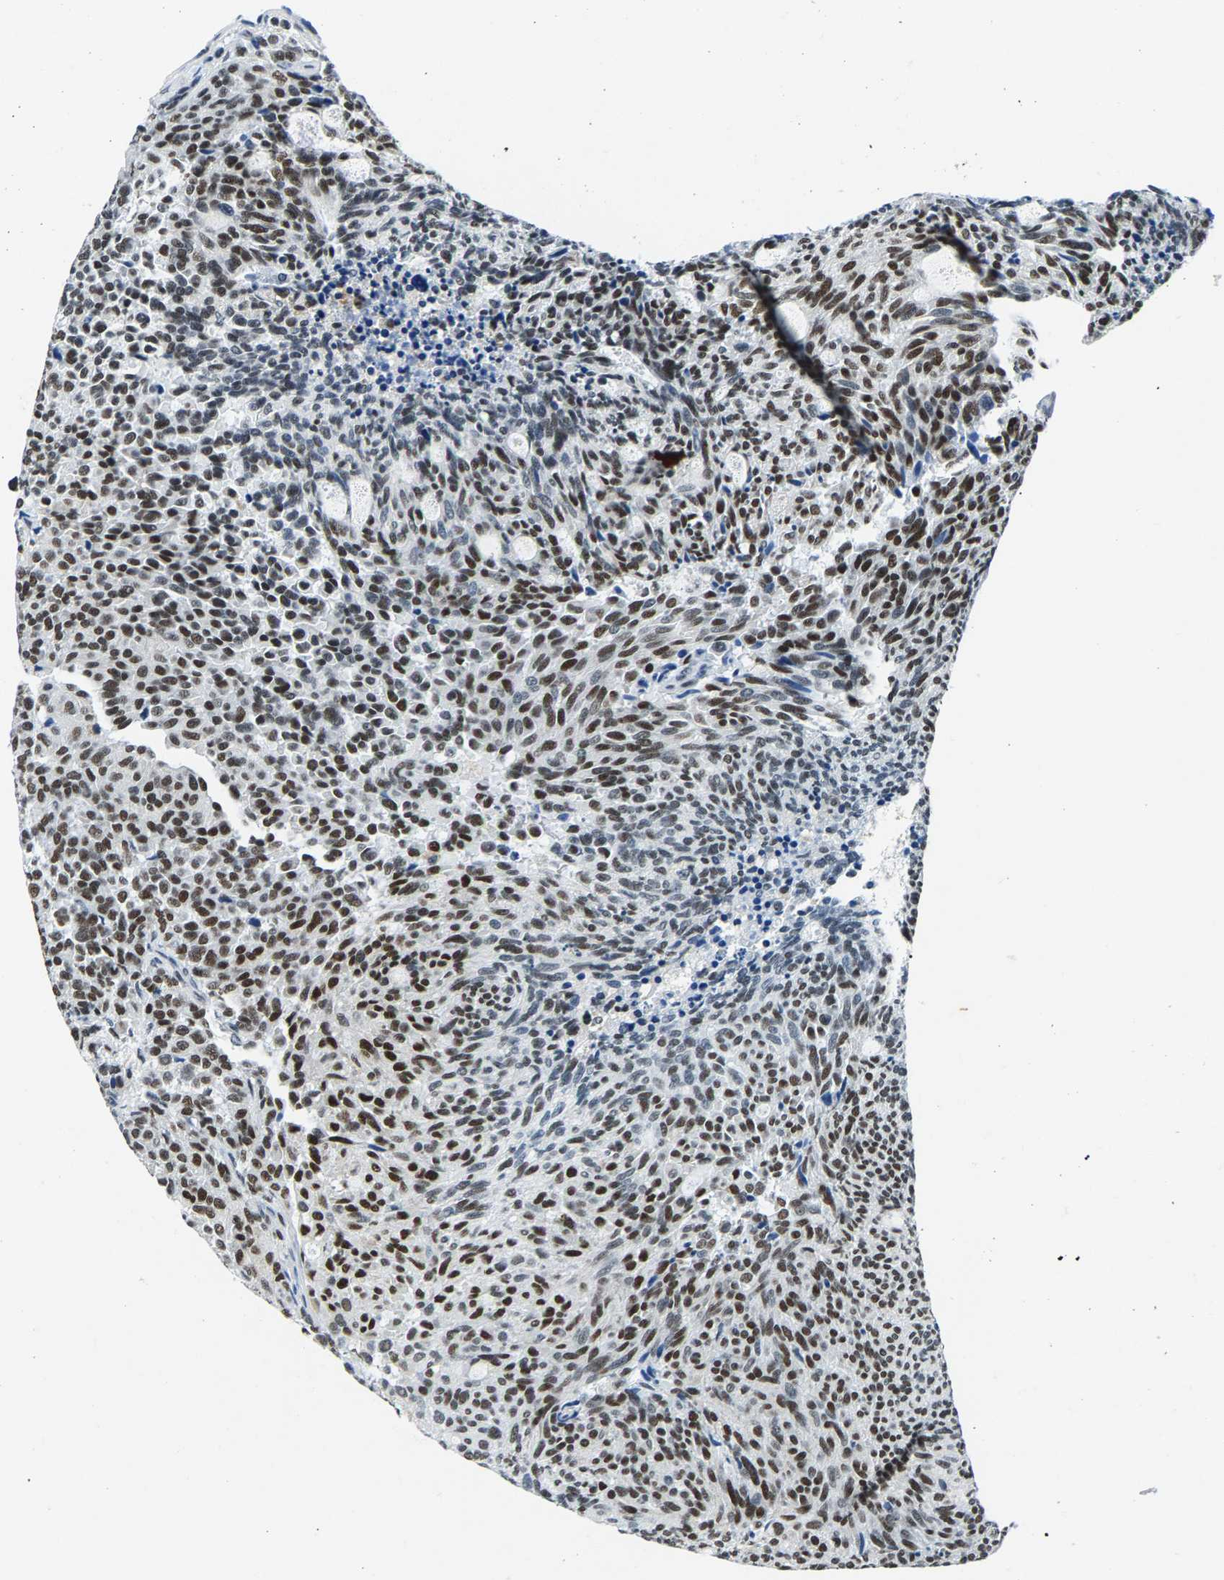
{"staining": {"intensity": "moderate", "quantity": "25%-75%", "location": "nuclear"}, "tissue": "carcinoid", "cell_type": "Tumor cells", "image_type": "cancer", "snomed": [{"axis": "morphology", "description": "Carcinoid, malignant, NOS"}, {"axis": "topography", "description": "Pancreas"}], "caption": "Immunohistochemistry staining of carcinoid (malignant), which displays medium levels of moderate nuclear staining in approximately 25%-75% of tumor cells indicating moderate nuclear protein staining. The staining was performed using DAB (3,3'-diaminobenzidine) (brown) for protein detection and nuclei were counterstained in hematoxylin (blue).", "gene": "ATF2", "patient": {"sex": "female", "age": 54}}